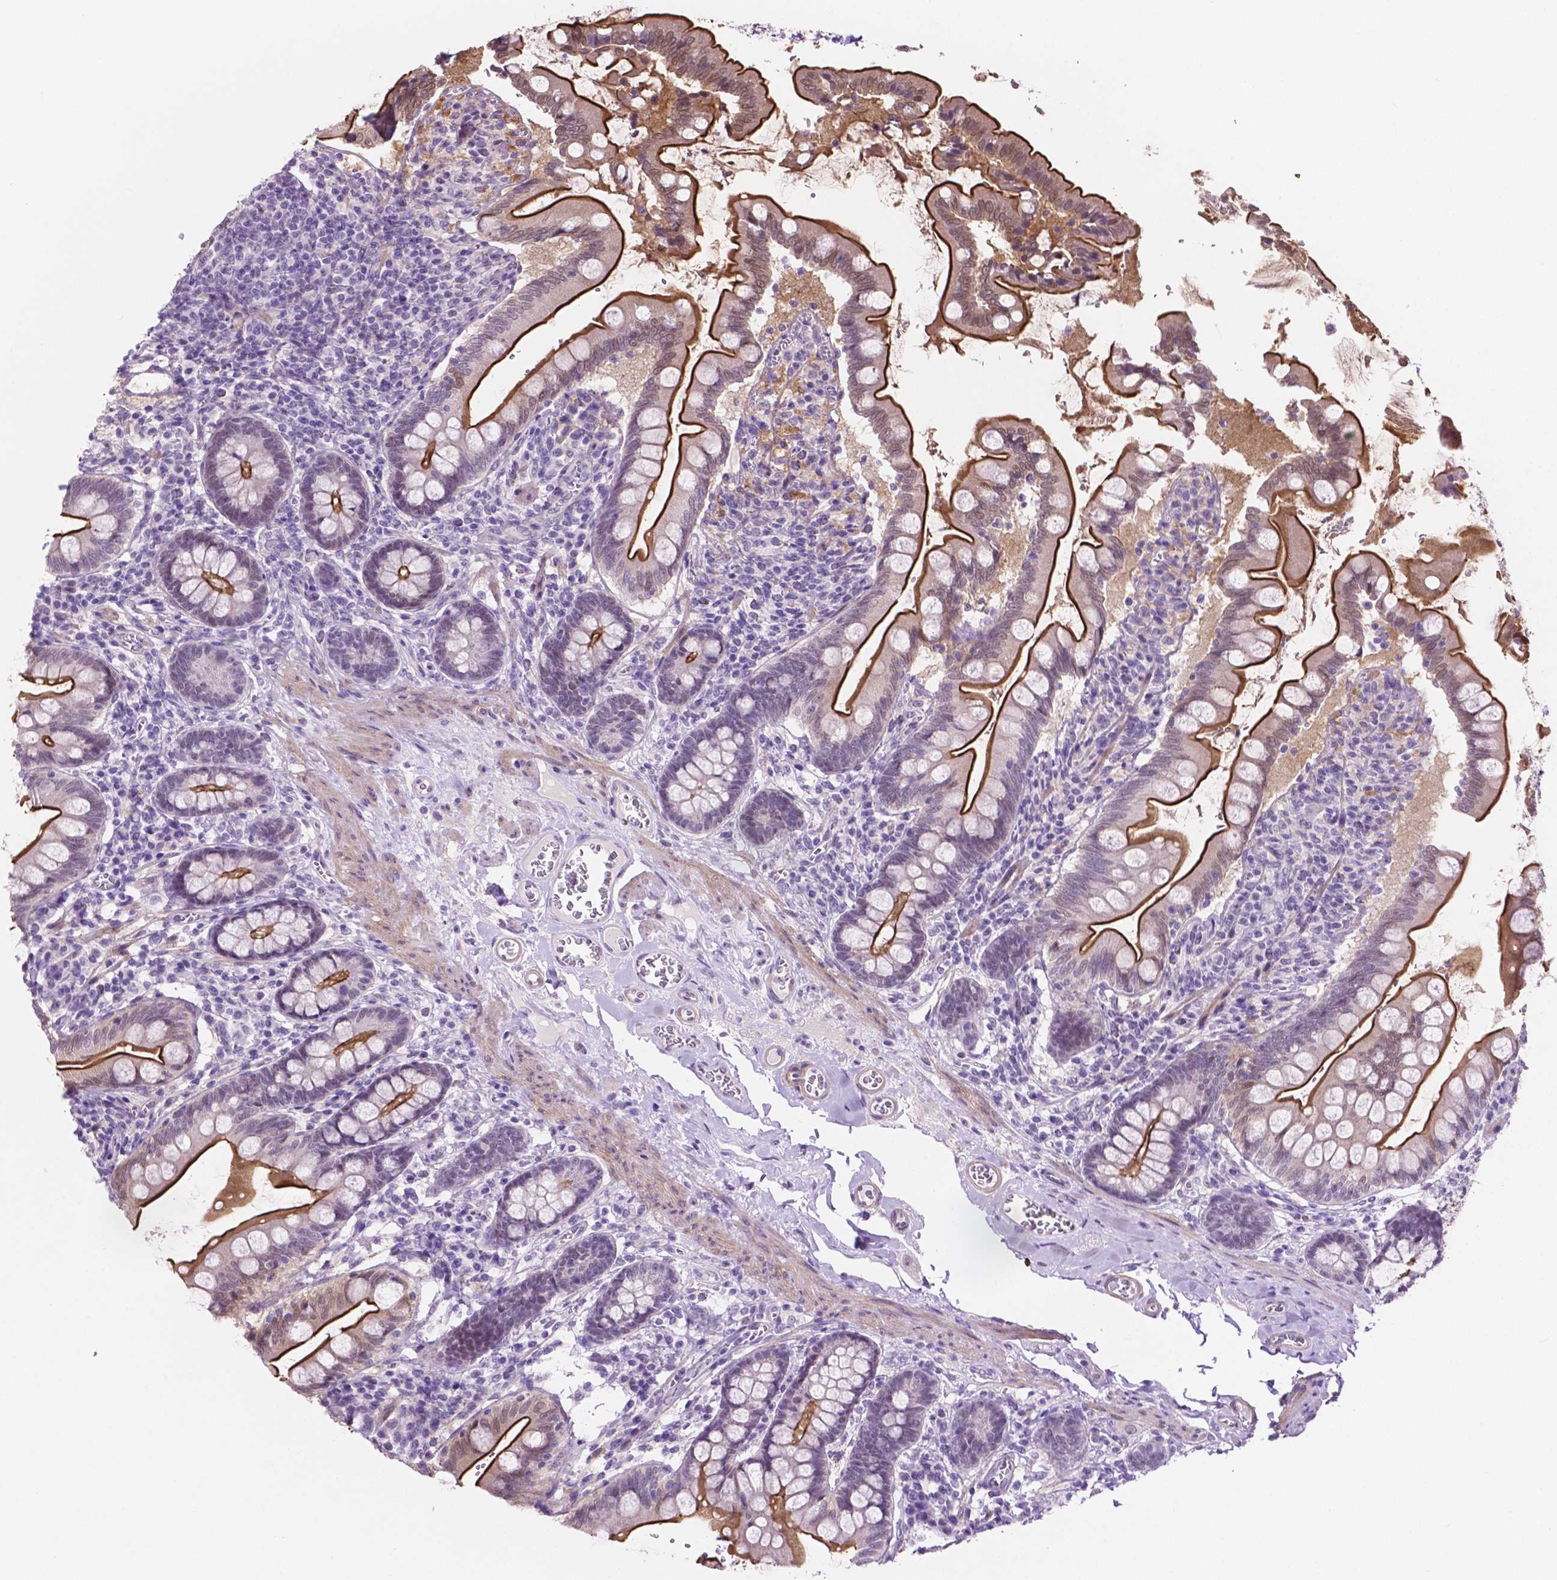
{"staining": {"intensity": "strong", "quantity": "25%-75%", "location": "cytoplasmic/membranous"}, "tissue": "small intestine", "cell_type": "Glandular cells", "image_type": "normal", "snomed": [{"axis": "morphology", "description": "Normal tissue, NOS"}, {"axis": "topography", "description": "Small intestine"}], "caption": "A brown stain shows strong cytoplasmic/membranous positivity of a protein in glandular cells of normal small intestine.", "gene": "ACY3", "patient": {"sex": "female", "age": 56}}